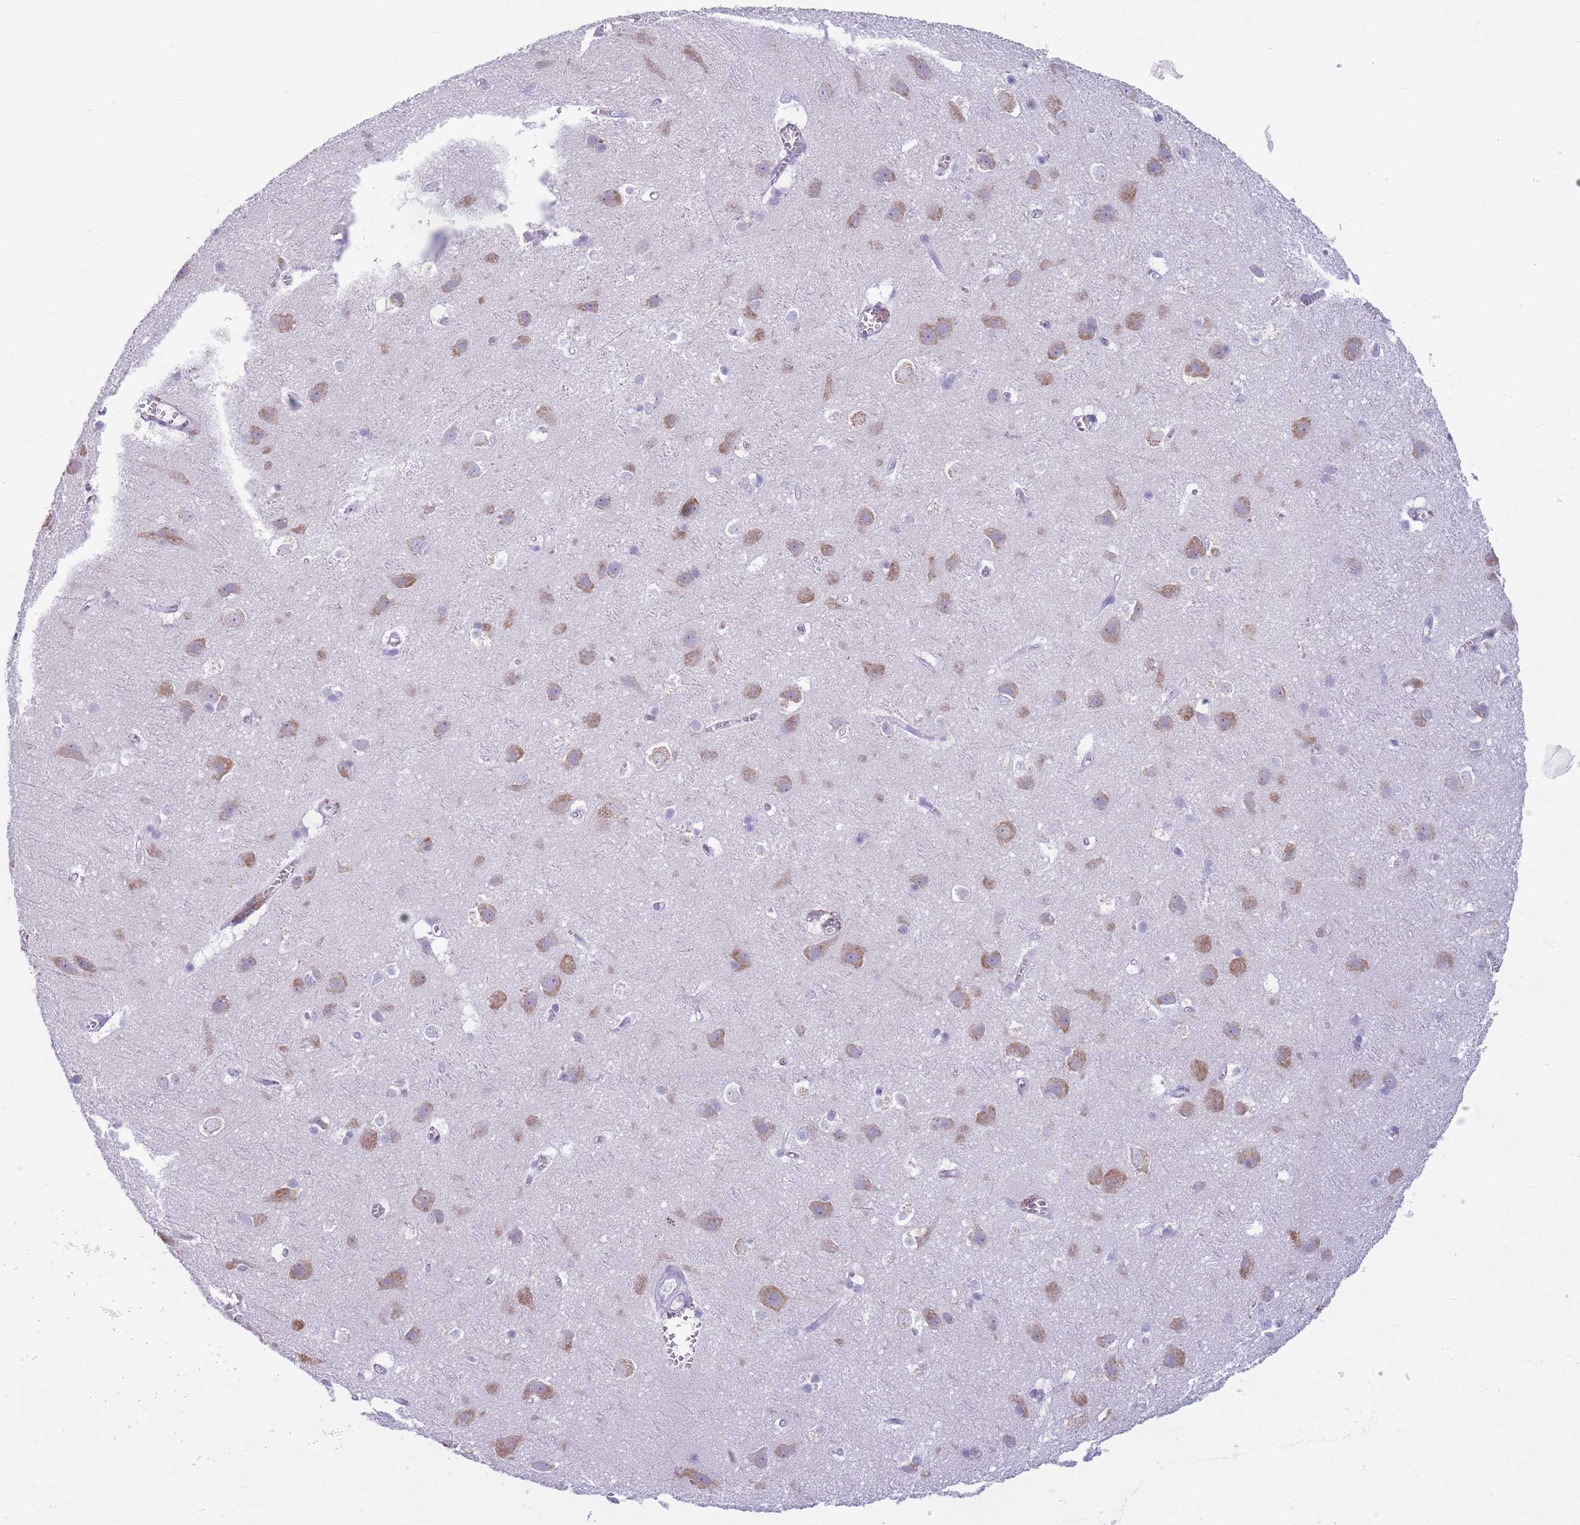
{"staining": {"intensity": "negative", "quantity": "none", "location": "none"}, "tissue": "cerebral cortex", "cell_type": "Endothelial cells", "image_type": "normal", "snomed": [{"axis": "morphology", "description": "Normal tissue, NOS"}, {"axis": "topography", "description": "Cerebral cortex"}], "caption": "The immunohistochemistry (IHC) image has no significant staining in endothelial cells of cerebral cortex. Nuclei are stained in blue.", "gene": "HYOU1", "patient": {"sex": "male", "age": 54}}